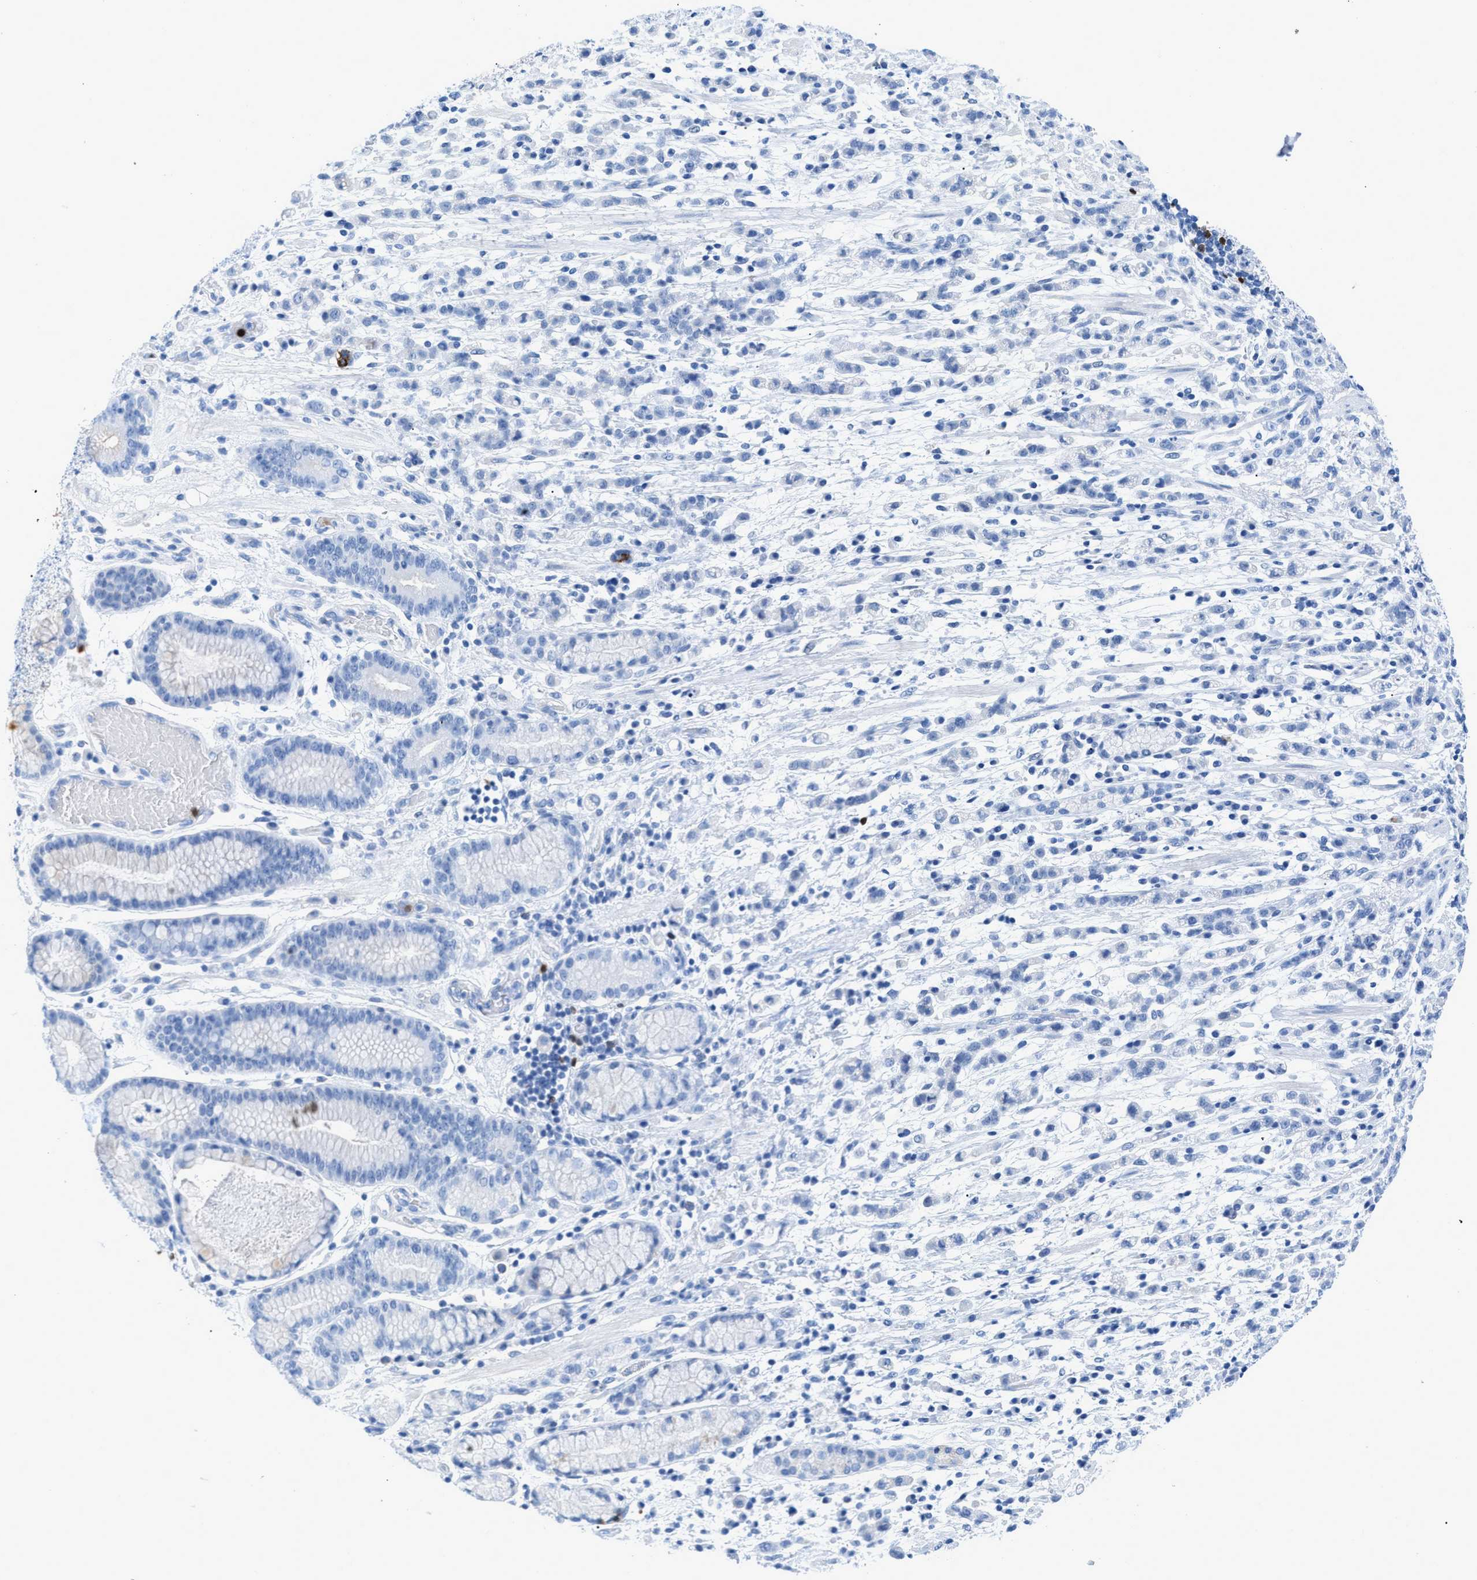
{"staining": {"intensity": "negative", "quantity": "none", "location": "none"}, "tissue": "stomach cancer", "cell_type": "Tumor cells", "image_type": "cancer", "snomed": [{"axis": "morphology", "description": "Adenocarcinoma, NOS"}, {"axis": "topography", "description": "Stomach, lower"}], "caption": "There is no significant positivity in tumor cells of stomach adenocarcinoma. (DAB immunohistochemistry (IHC) with hematoxylin counter stain).", "gene": "TCL1A", "patient": {"sex": "male", "age": 88}}